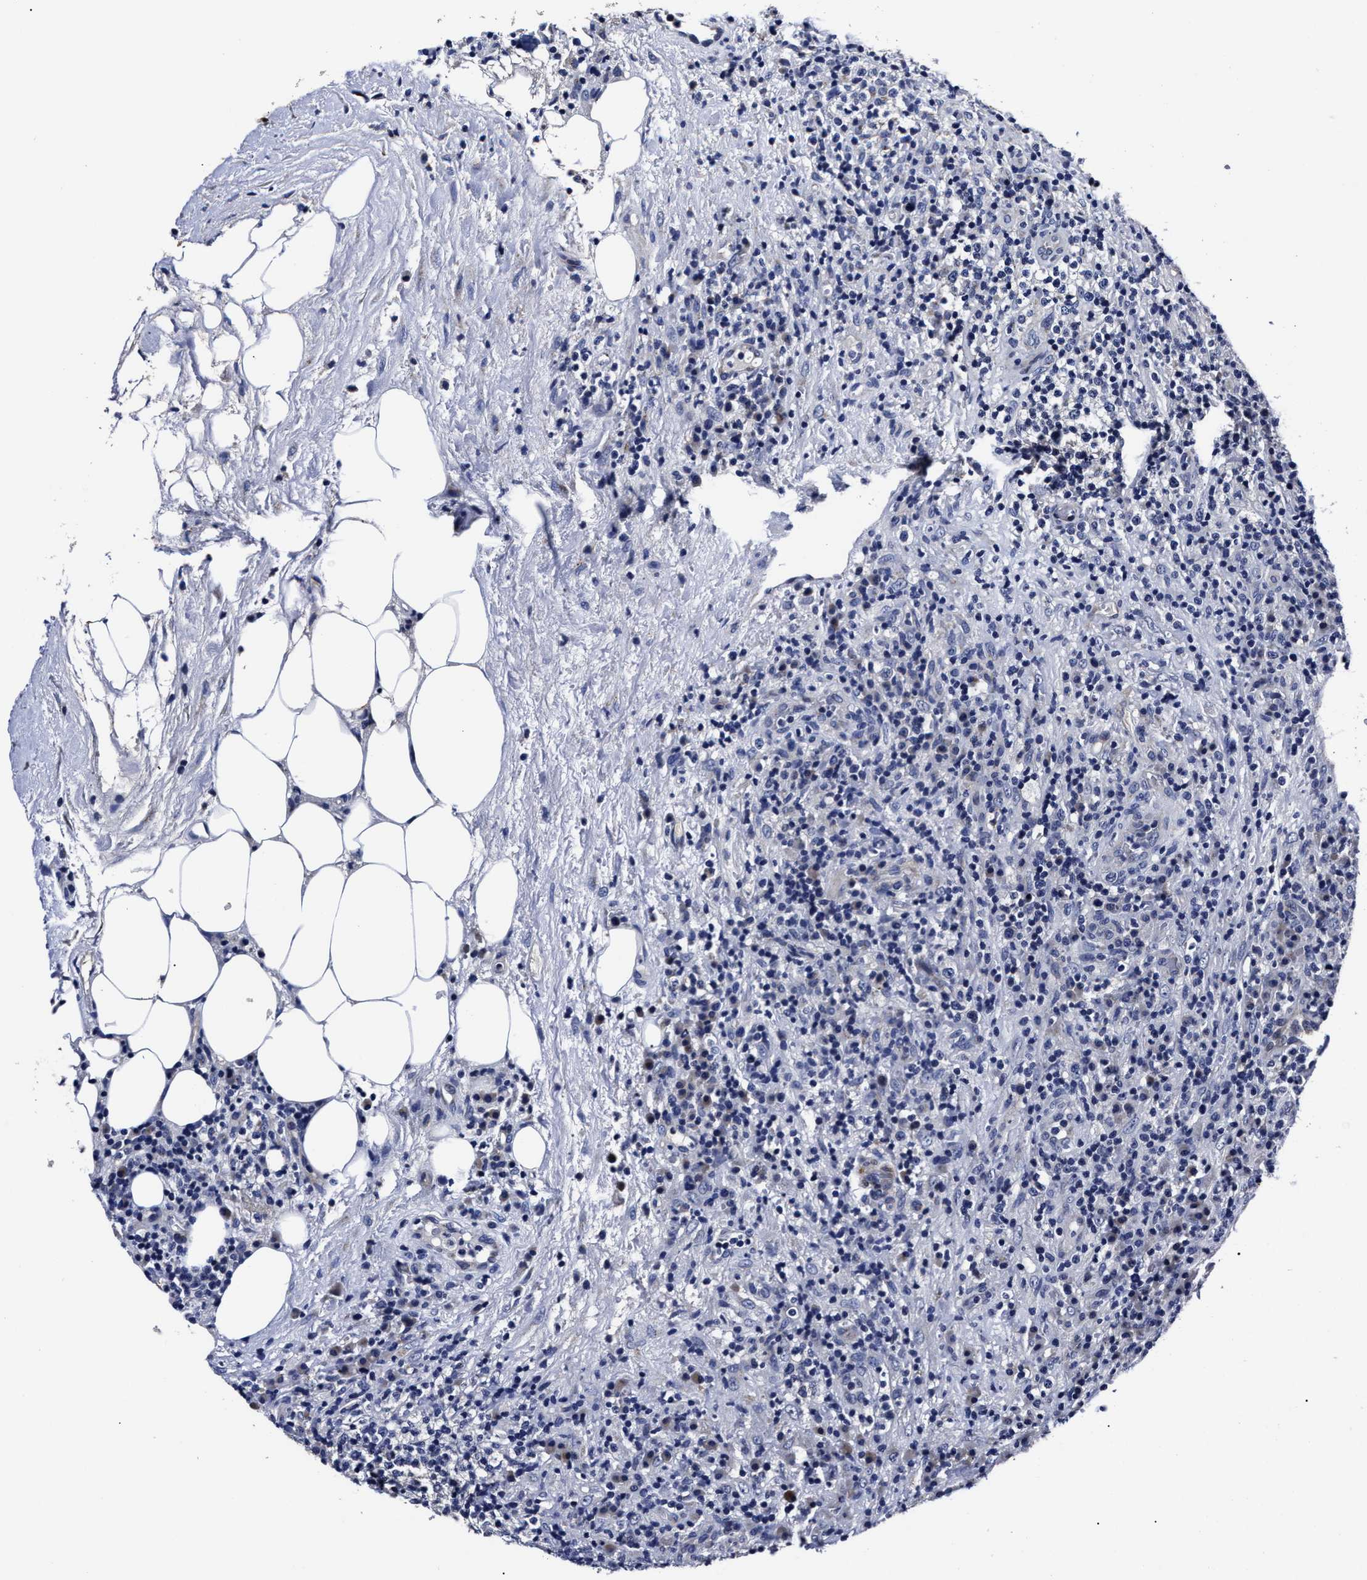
{"staining": {"intensity": "negative", "quantity": "none", "location": "none"}, "tissue": "lymphoma", "cell_type": "Tumor cells", "image_type": "cancer", "snomed": [{"axis": "morphology", "description": "Malignant lymphoma, non-Hodgkin's type, High grade"}, {"axis": "topography", "description": "Lymph node"}], "caption": "Immunohistochemistry photomicrograph of neoplastic tissue: human lymphoma stained with DAB exhibits no significant protein positivity in tumor cells. (Brightfield microscopy of DAB (3,3'-diaminobenzidine) immunohistochemistry (IHC) at high magnification).", "gene": "OLFML2A", "patient": {"sex": "female", "age": 76}}